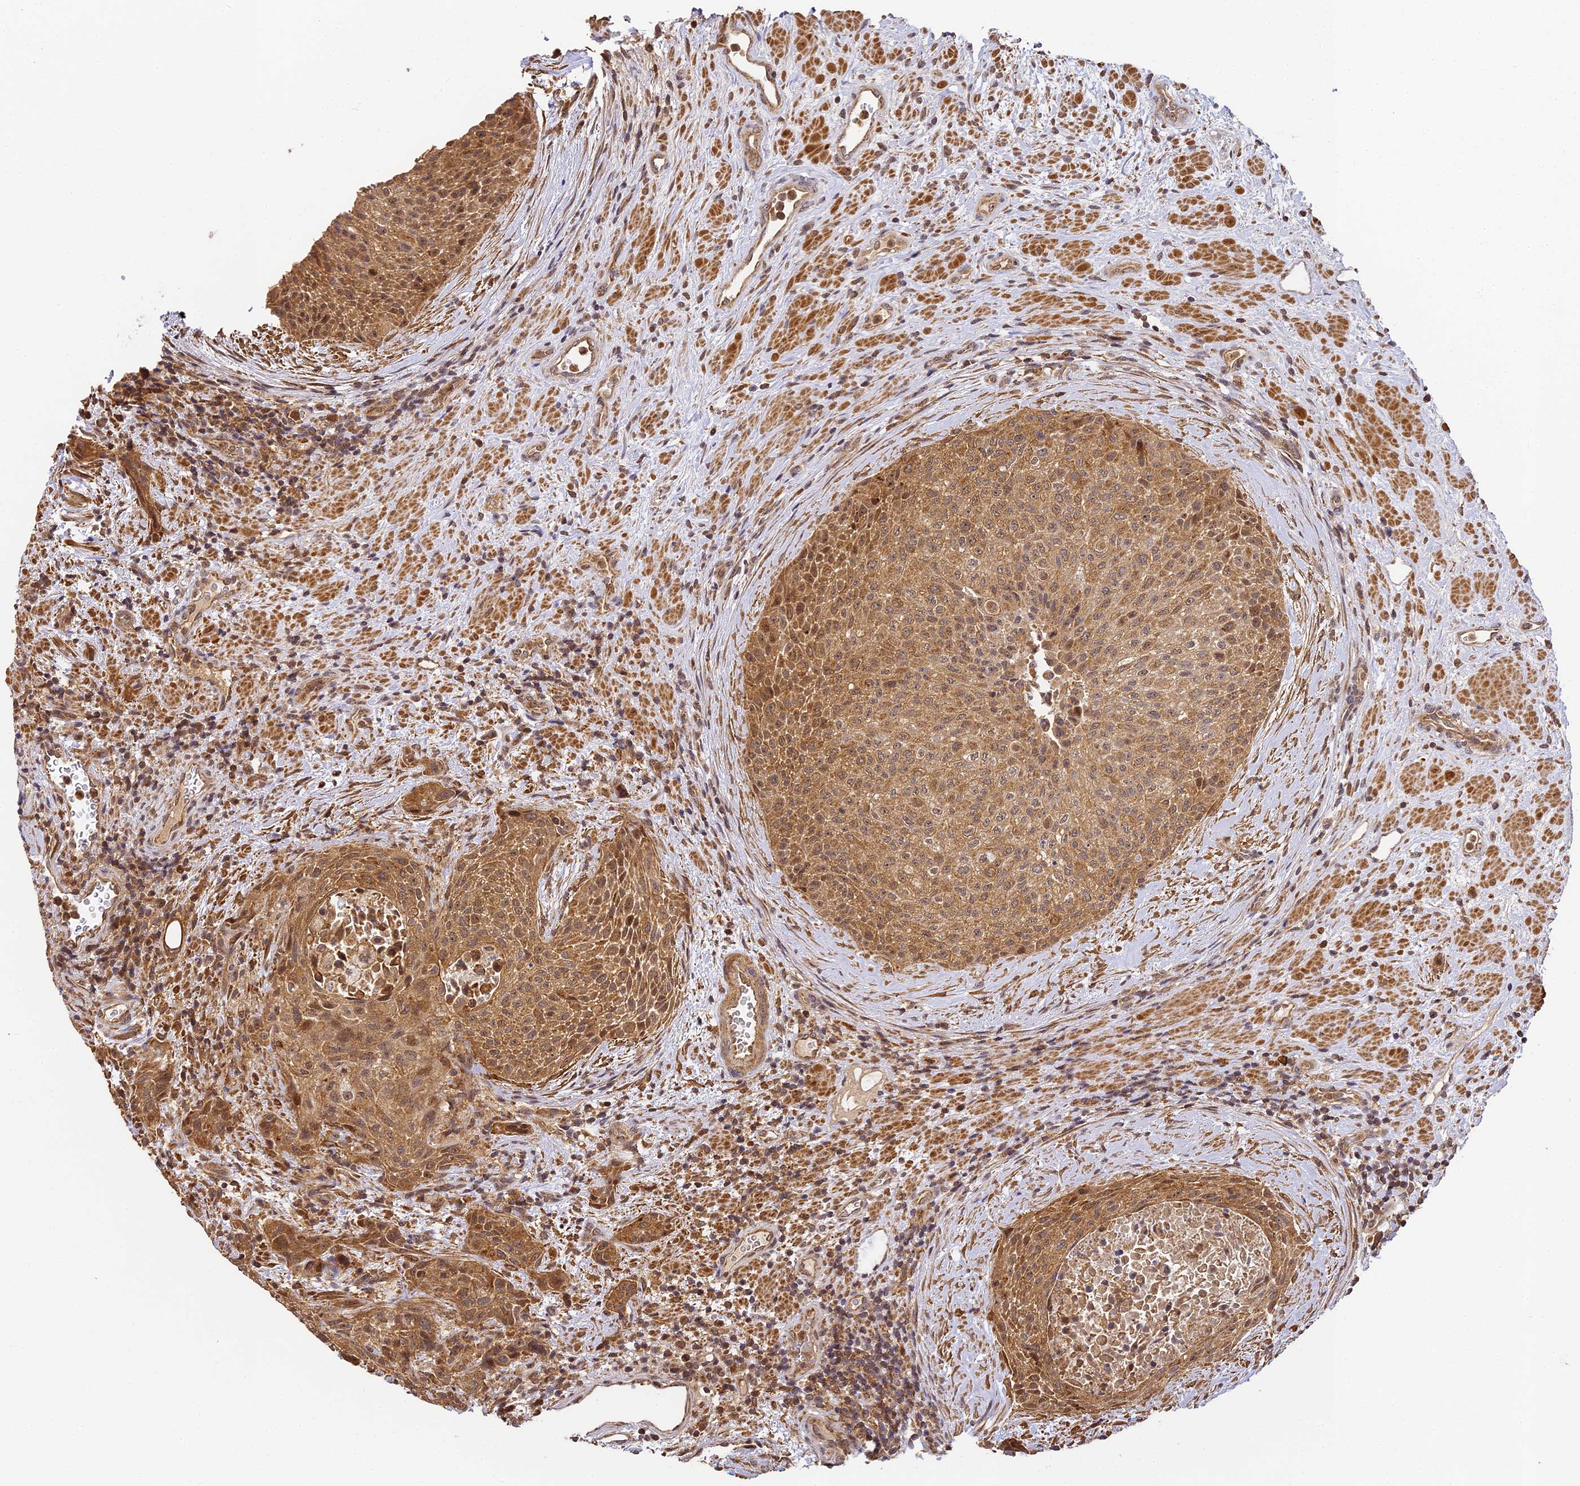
{"staining": {"intensity": "moderate", "quantity": ">75%", "location": "cytoplasmic/membranous,nuclear"}, "tissue": "urothelial cancer", "cell_type": "Tumor cells", "image_type": "cancer", "snomed": [{"axis": "morphology", "description": "Normal tissue, NOS"}, {"axis": "morphology", "description": "Urothelial carcinoma, NOS"}, {"axis": "topography", "description": "Urinary bladder"}, {"axis": "topography", "description": "Peripheral nerve tissue"}], "caption": "Approximately >75% of tumor cells in transitional cell carcinoma reveal moderate cytoplasmic/membranous and nuclear protein expression as visualized by brown immunohistochemical staining.", "gene": "ZNF443", "patient": {"sex": "male", "age": 35}}